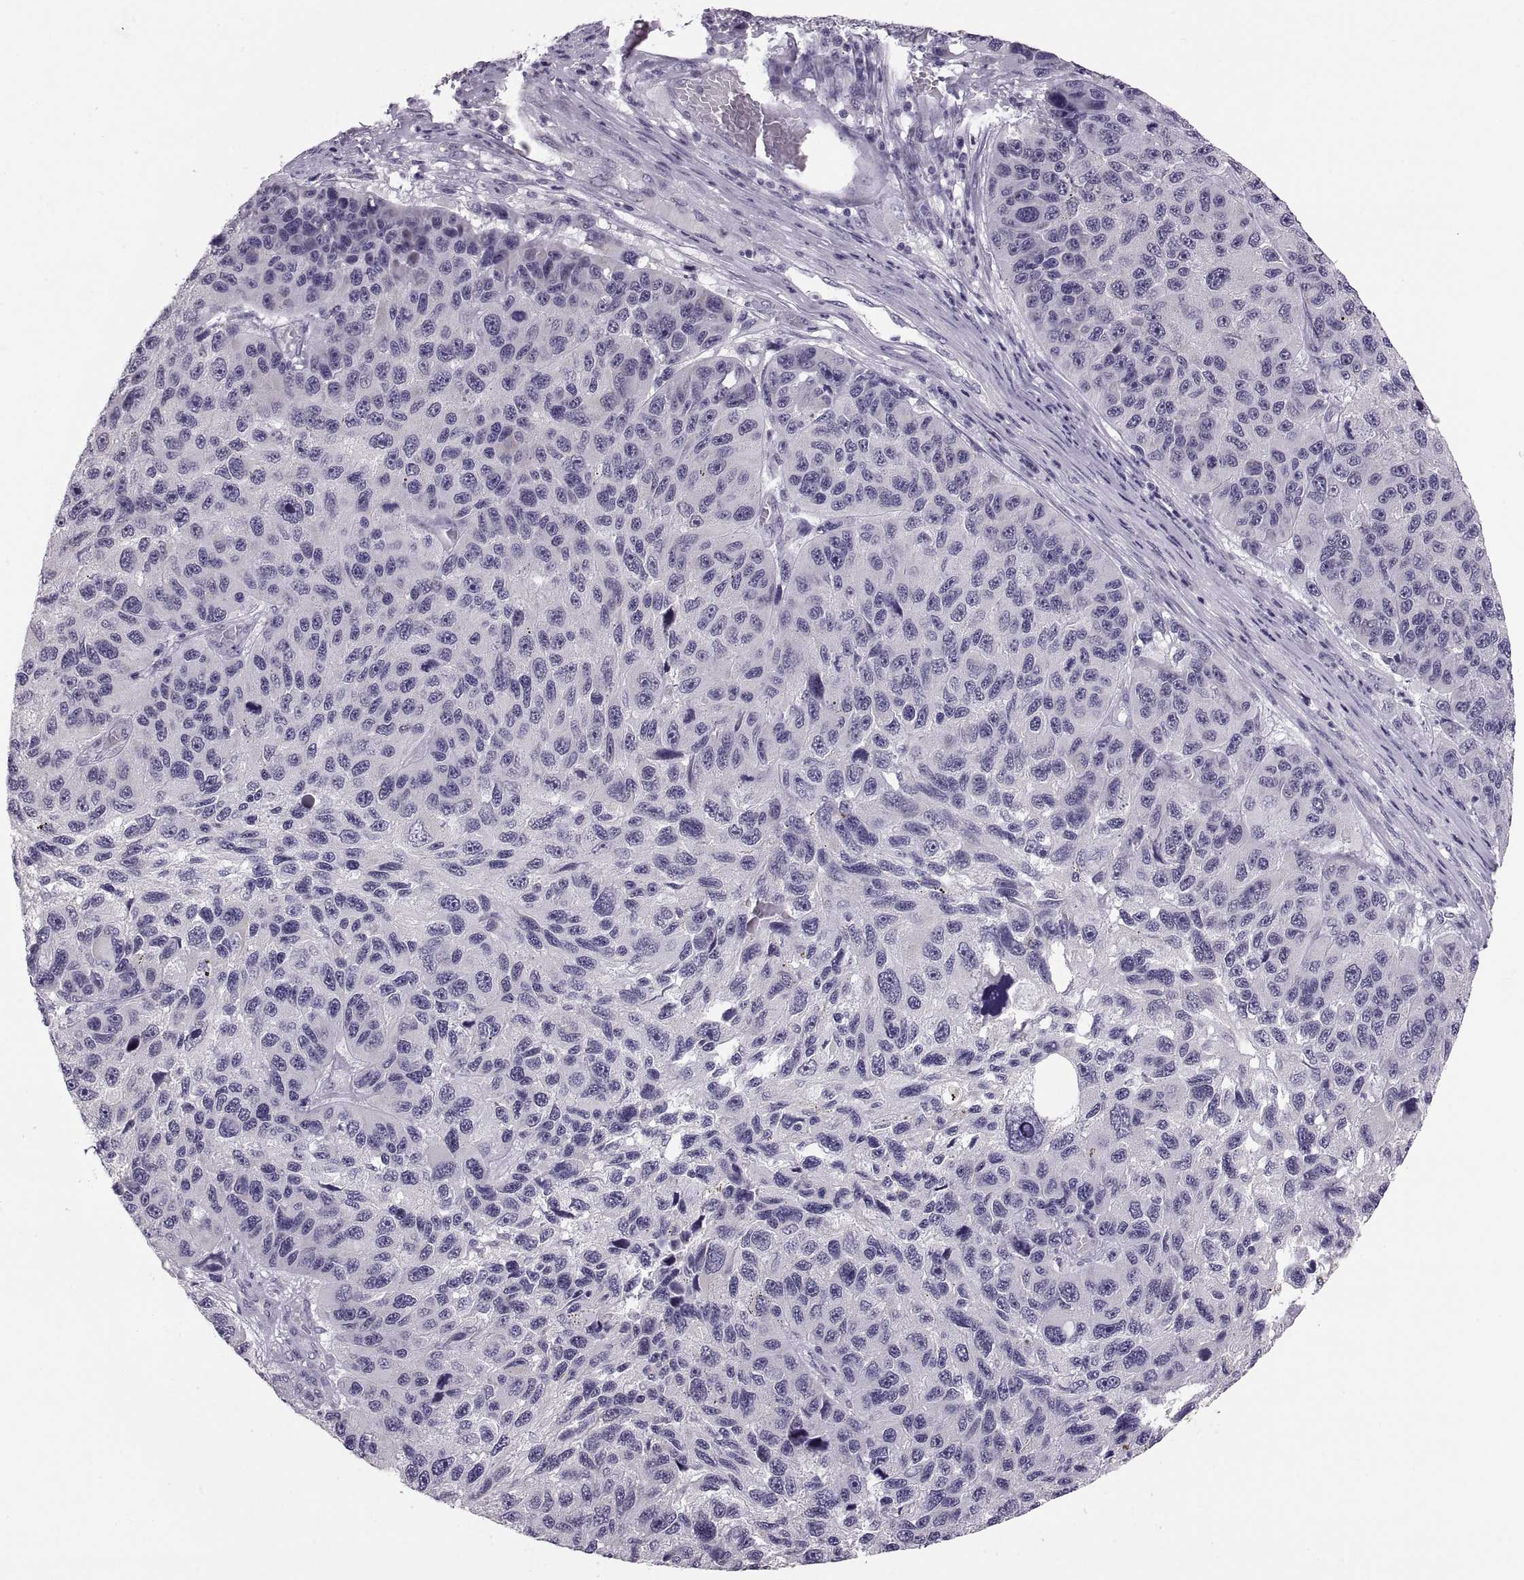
{"staining": {"intensity": "negative", "quantity": "none", "location": "none"}, "tissue": "melanoma", "cell_type": "Tumor cells", "image_type": "cancer", "snomed": [{"axis": "morphology", "description": "Malignant melanoma, NOS"}, {"axis": "topography", "description": "Skin"}], "caption": "An image of human melanoma is negative for staining in tumor cells. (Stains: DAB IHC with hematoxylin counter stain, Microscopy: brightfield microscopy at high magnification).", "gene": "ADH6", "patient": {"sex": "male", "age": 53}}